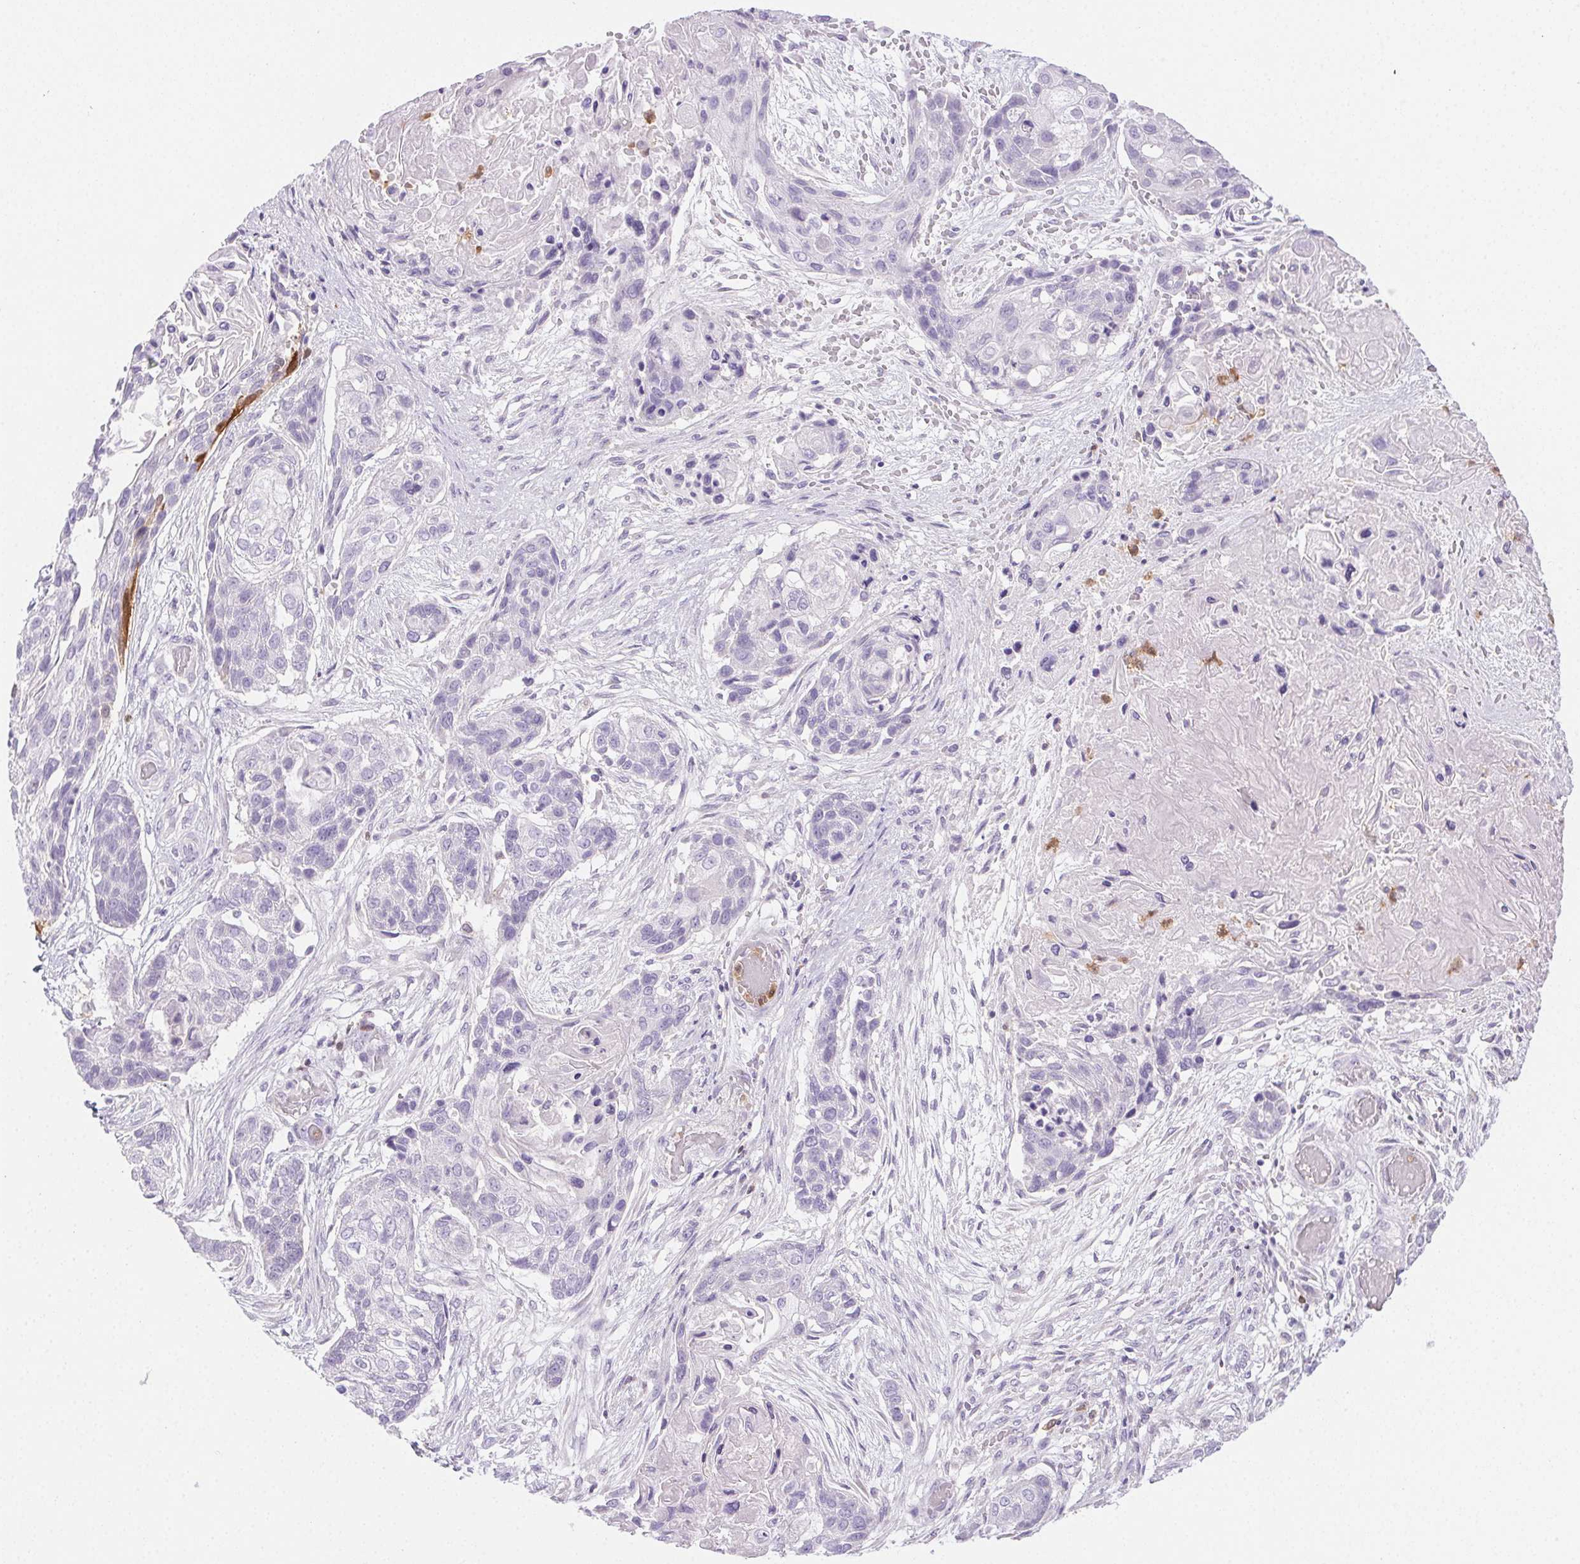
{"staining": {"intensity": "negative", "quantity": "none", "location": "none"}, "tissue": "lung cancer", "cell_type": "Tumor cells", "image_type": "cancer", "snomed": [{"axis": "morphology", "description": "Squamous cell carcinoma, NOS"}, {"axis": "topography", "description": "Lung"}], "caption": "Tumor cells are negative for protein expression in human lung cancer.", "gene": "TMEM45A", "patient": {"sex": "male", "age": 69}}